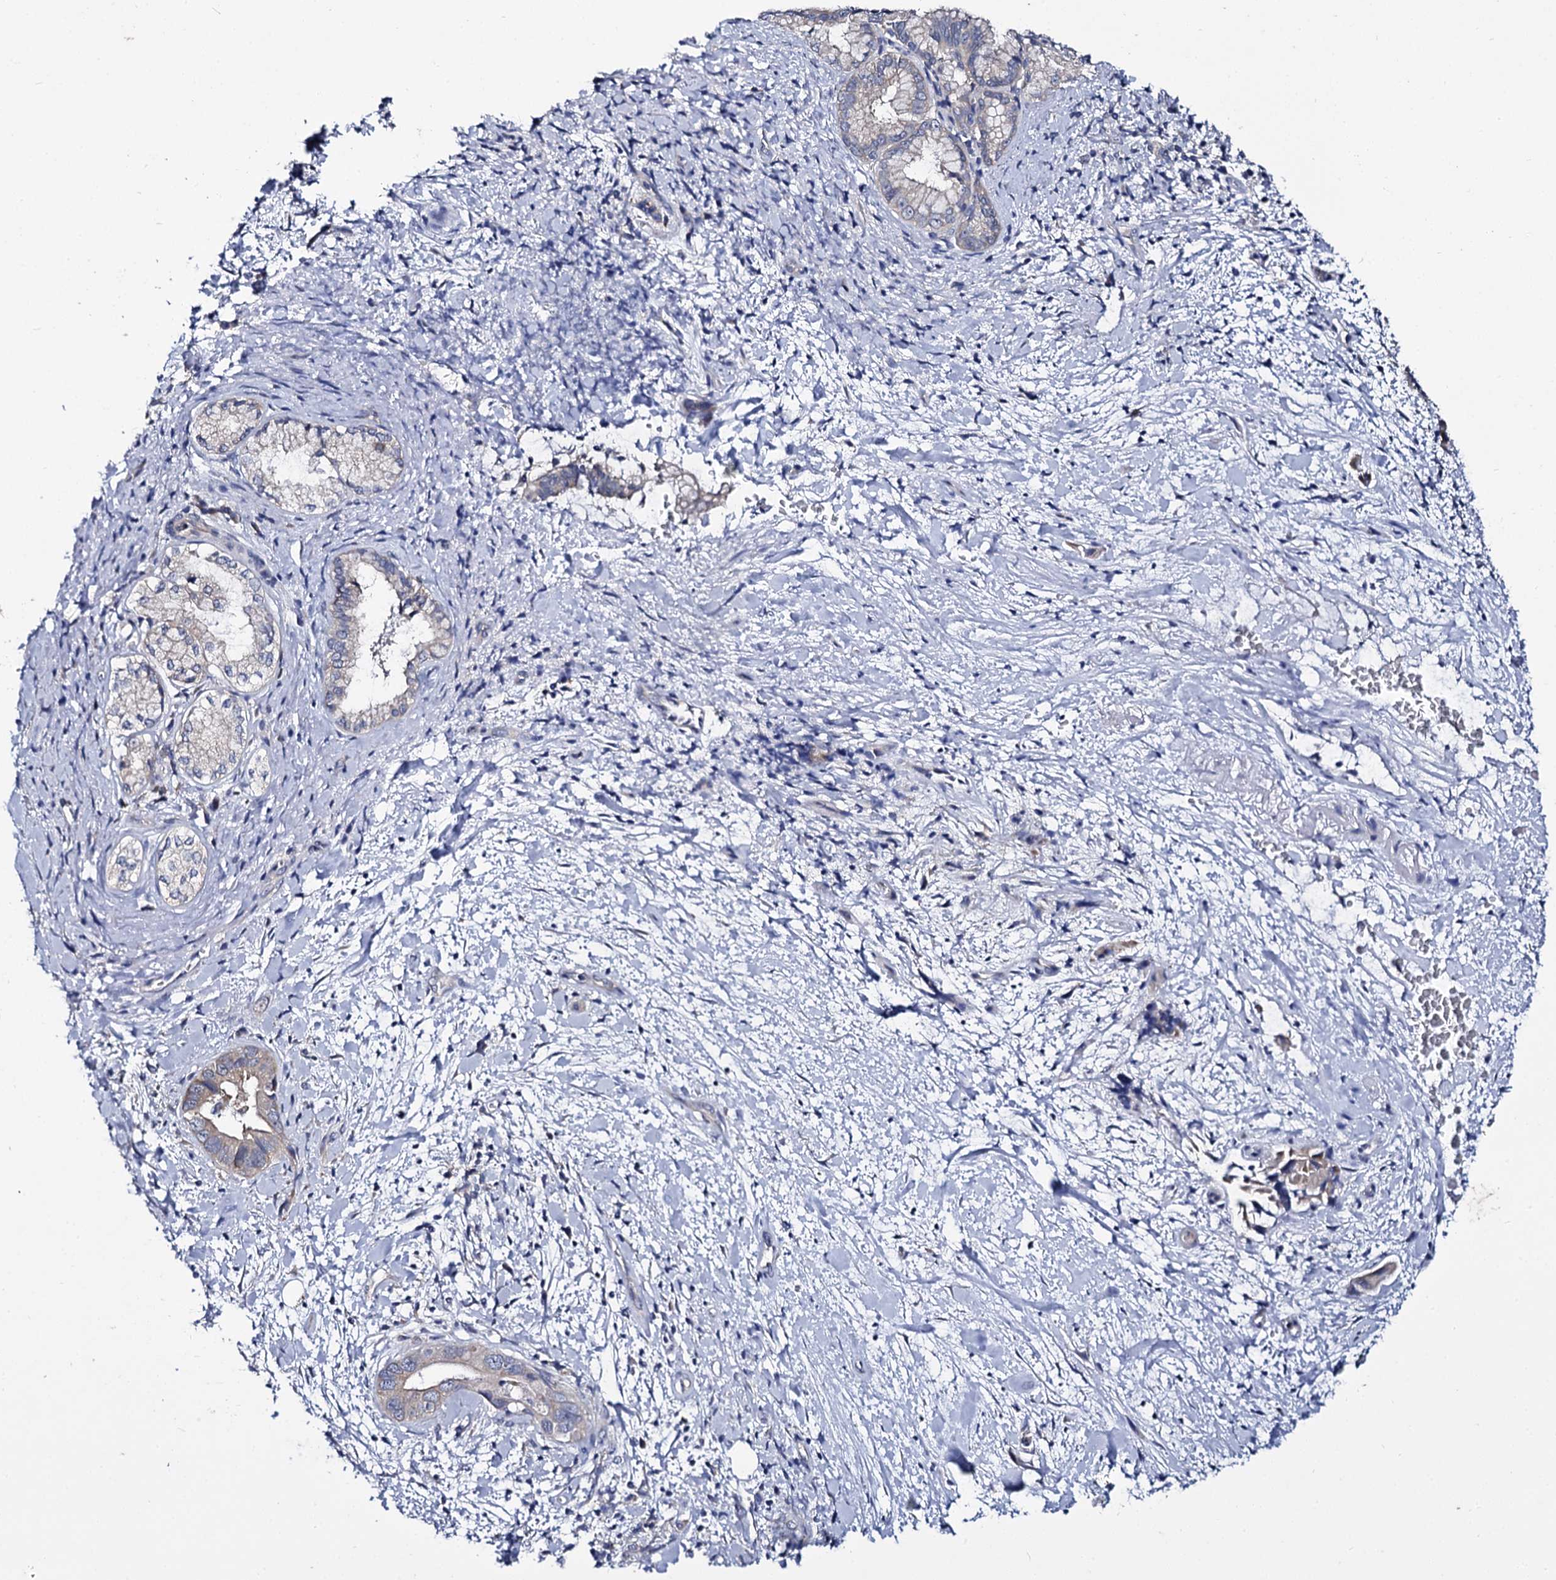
{"staining": {"intensity": "weak", "quantity": "<25%", "location": "cytoplasmic/membranous"}, "tissue": "pancreatic cancer", "cell_type": "Tumor cells", "image_type": "cancer", "snomed": [{"axis": "morphology", "description": "Adenocarcinoma, NOS"}, {"axis": "topography", "description": "Pancreas"}], "caption": "Human pancreatic cancer (adenocarcinoma) stained for a protein using immunohistochemistry (IHC) displays no positivity in tumor cells.", "gene": "PANX2", "patient": {"sex": "female", "age": 78}}